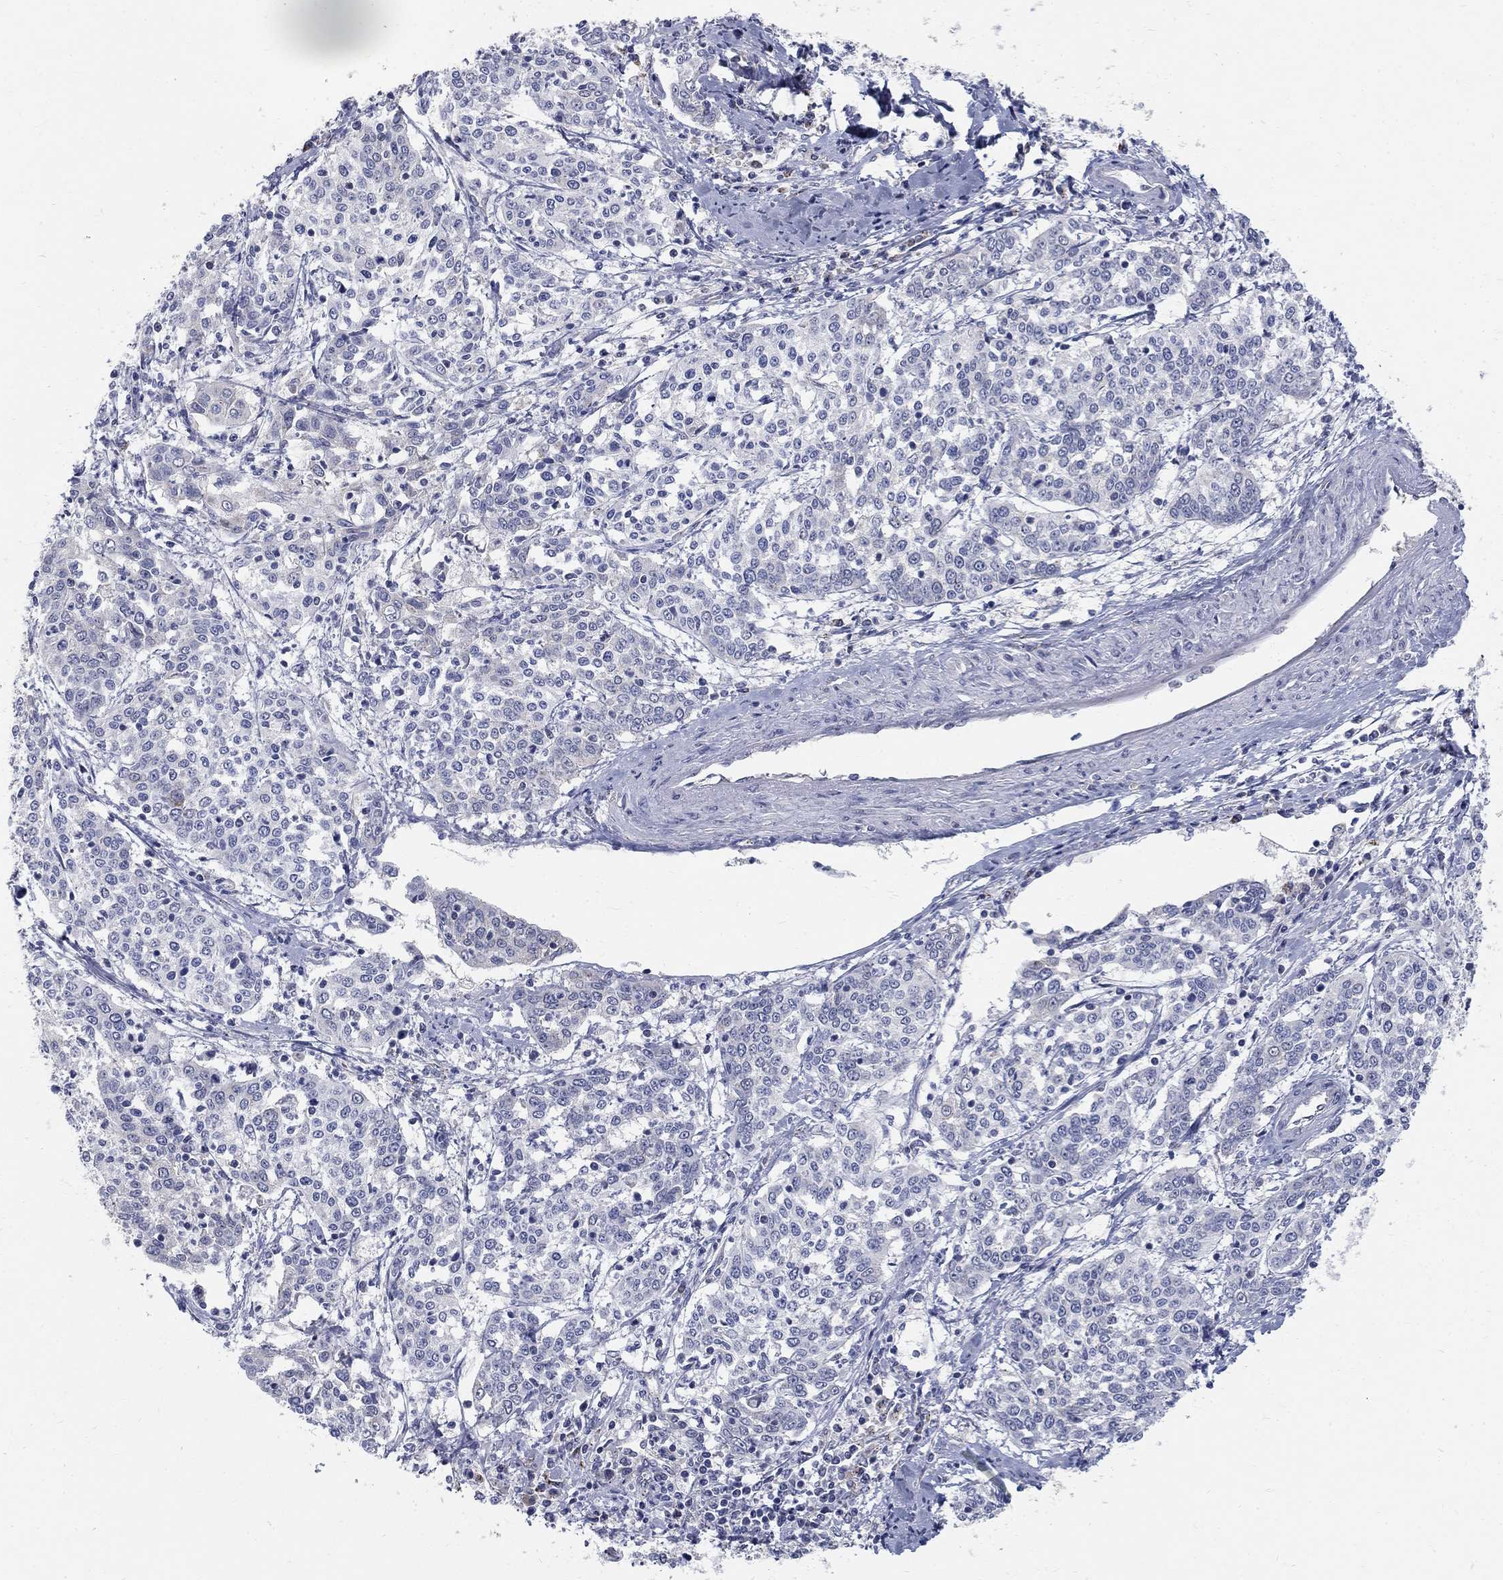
{"staining": {"intensity": "negative", "quantity": "none", "location": "none"}, "tissue": "cervical cancer", "cell_type": "Tumor cells", "image_type": "cancer", "snomed": [{"axis": "morphology", "description": "Squamous cell carcinoma, NOS"}, {"axis": "topography", "description": "Cervix"}], "caption": "DAB (3,3'-diaminobenzidine) immunohistochemical staining of human cervical cancer (squamous cell carcinoma) exhibits no significant expression in tumor cells.", "gene": "PANK3", "patient": {"sex": "female", "age": 41}}